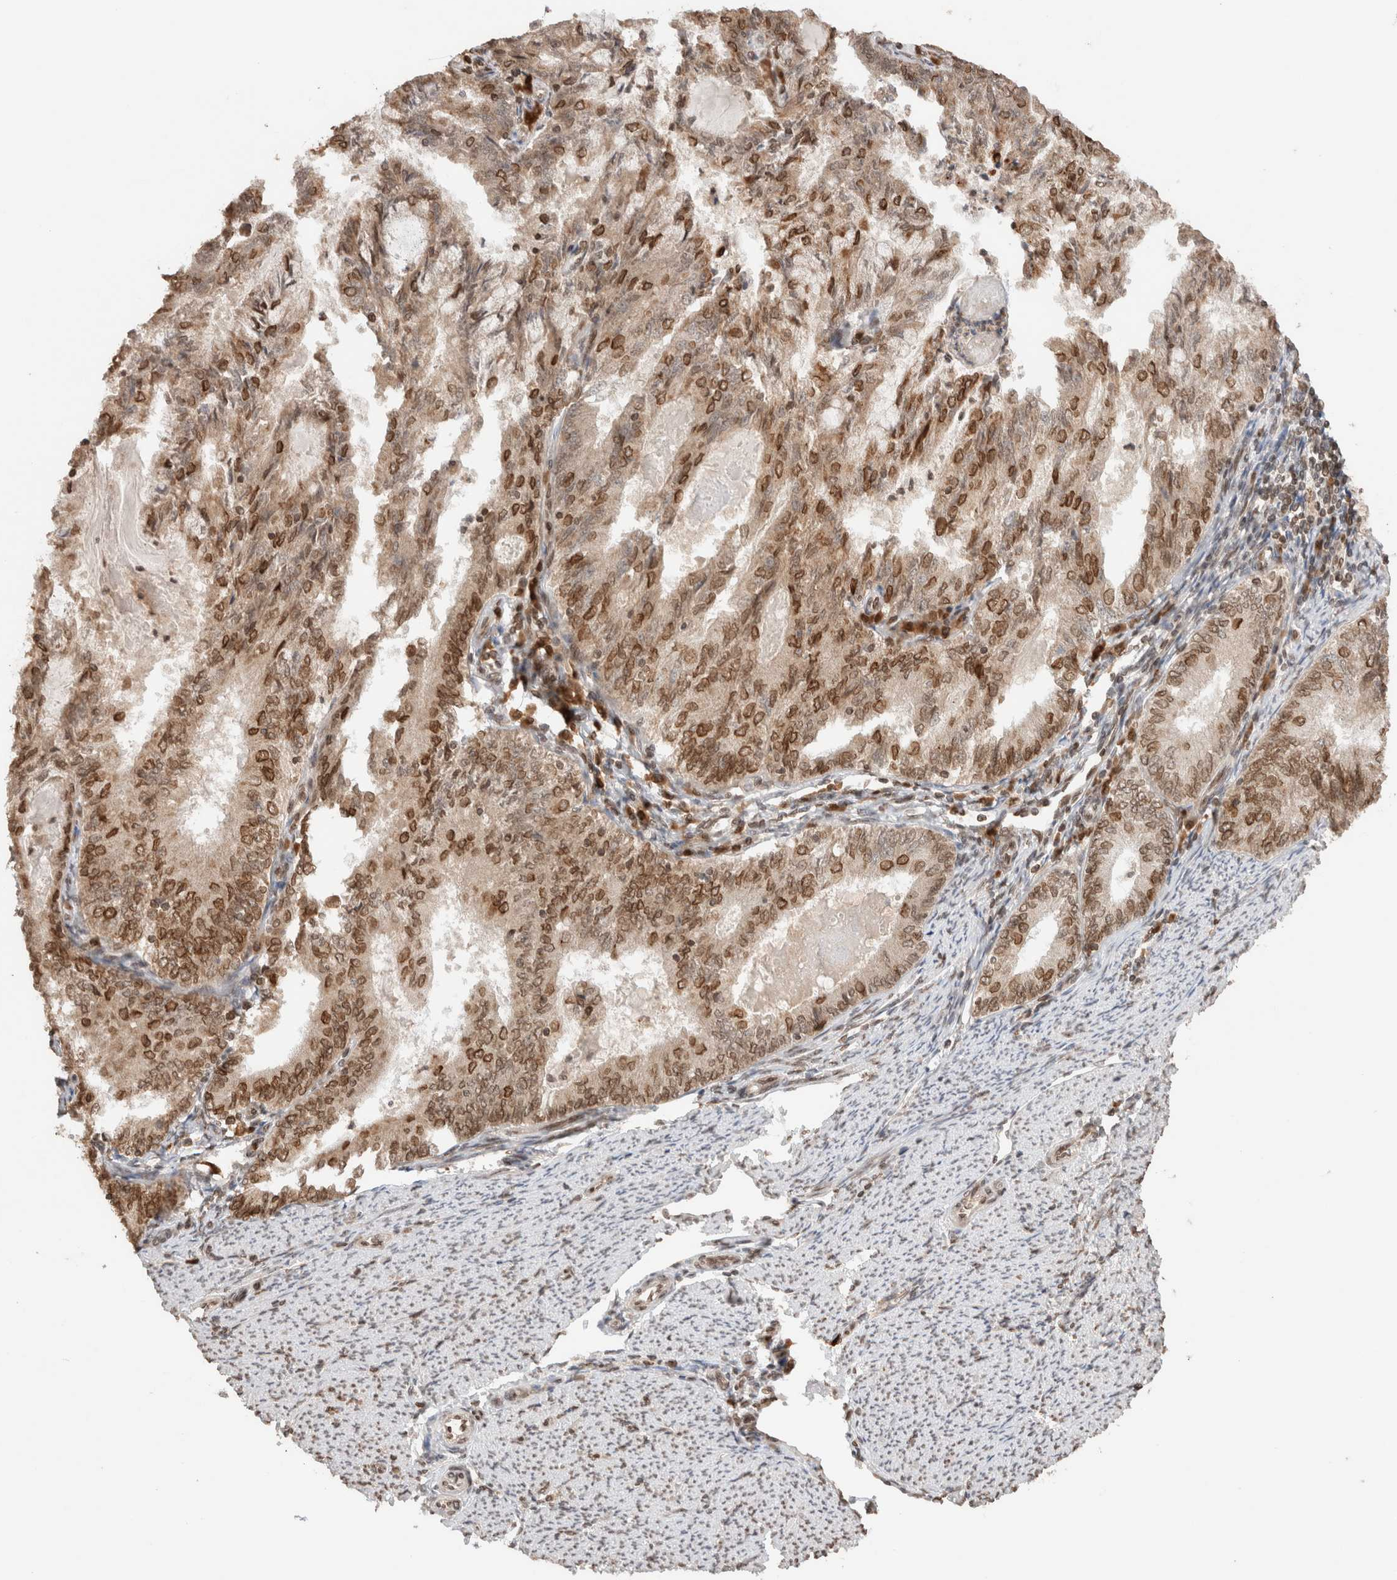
{"staining": {"intensity": "strong", "quantity": ">75%", "location": "cytoplasmic/membranous,nuclear"}, "tissue": "endometrial cancer", "cell_type": "Tumor cells", "image_type": "cancer", "snomed": [{"axis": "morphology", "description": "Adenocarcinoma, NOS"}, {"axis": "topography", "description": "Endometrium"}], "caption": "Brown immunohistochemical staining in human endometrial adenocarcinoma exhibits strong cytoplasmic/membranous and nuclear staining in approximately >75% of tumor cells. The staining was performed using DAB, with brown indicating positive protein expression. Nuclei are stained blue with hematoxylin.", "gene": "TPR", "patient": {"sex": "female", "age": 57}}